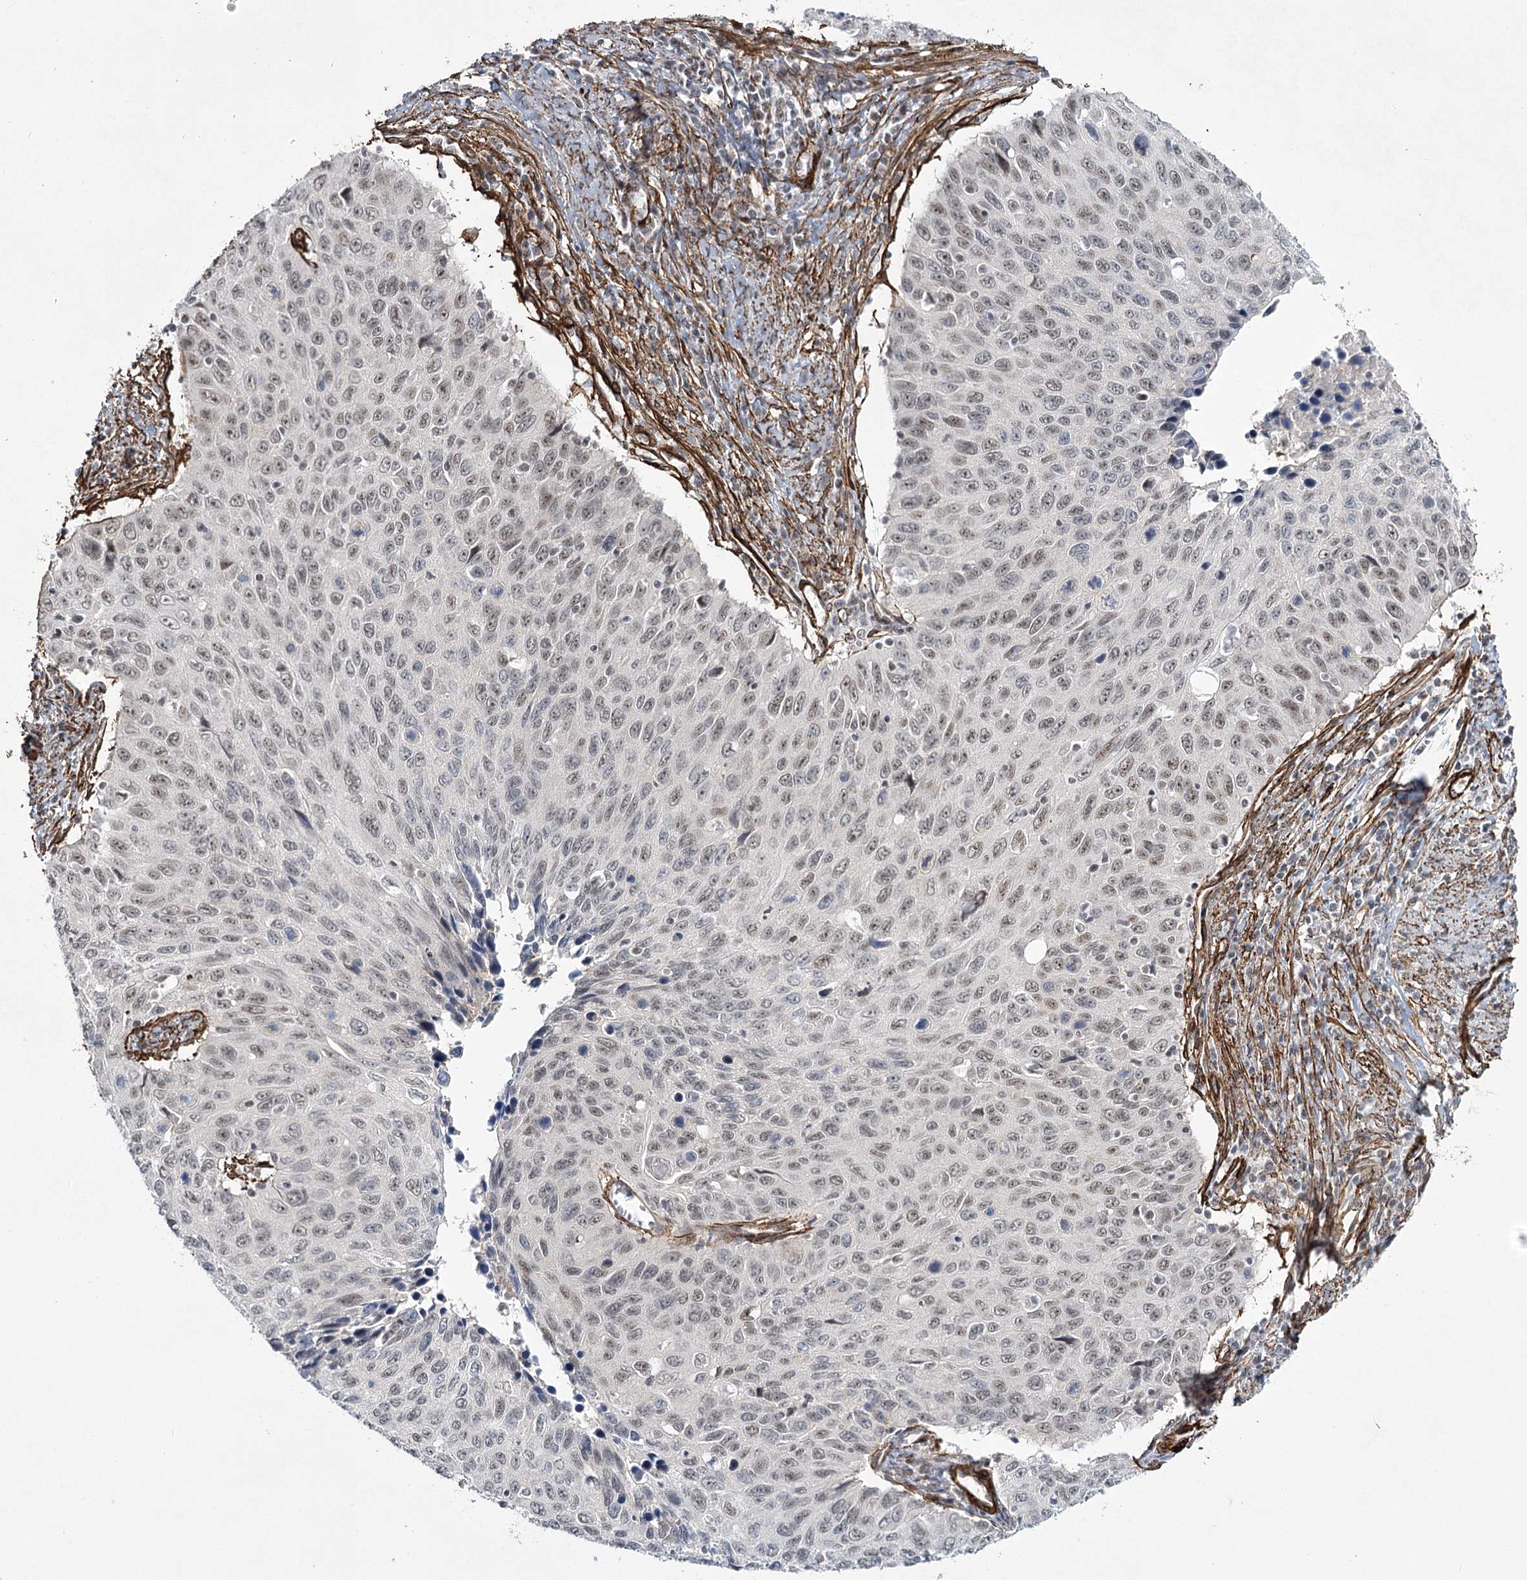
{"staining": {"intensity": "weak", "quantity": "<25%", "location": "nuclear"}, "tissue": "cervical cancer", "cell_type": "Tumor cells", "image_type": "cancer", "snomed": [{"axis": "morphology", "description": "Squamous cell carcinoma, NOS"}, {"axis": "topography", "description": "Cervix"}], "caption": "A histopathology image of human cervical cancer is negative for staining in tumor cells.", "gene": "CWF19L1", "patient": {"sex": "female", "age": 53}}